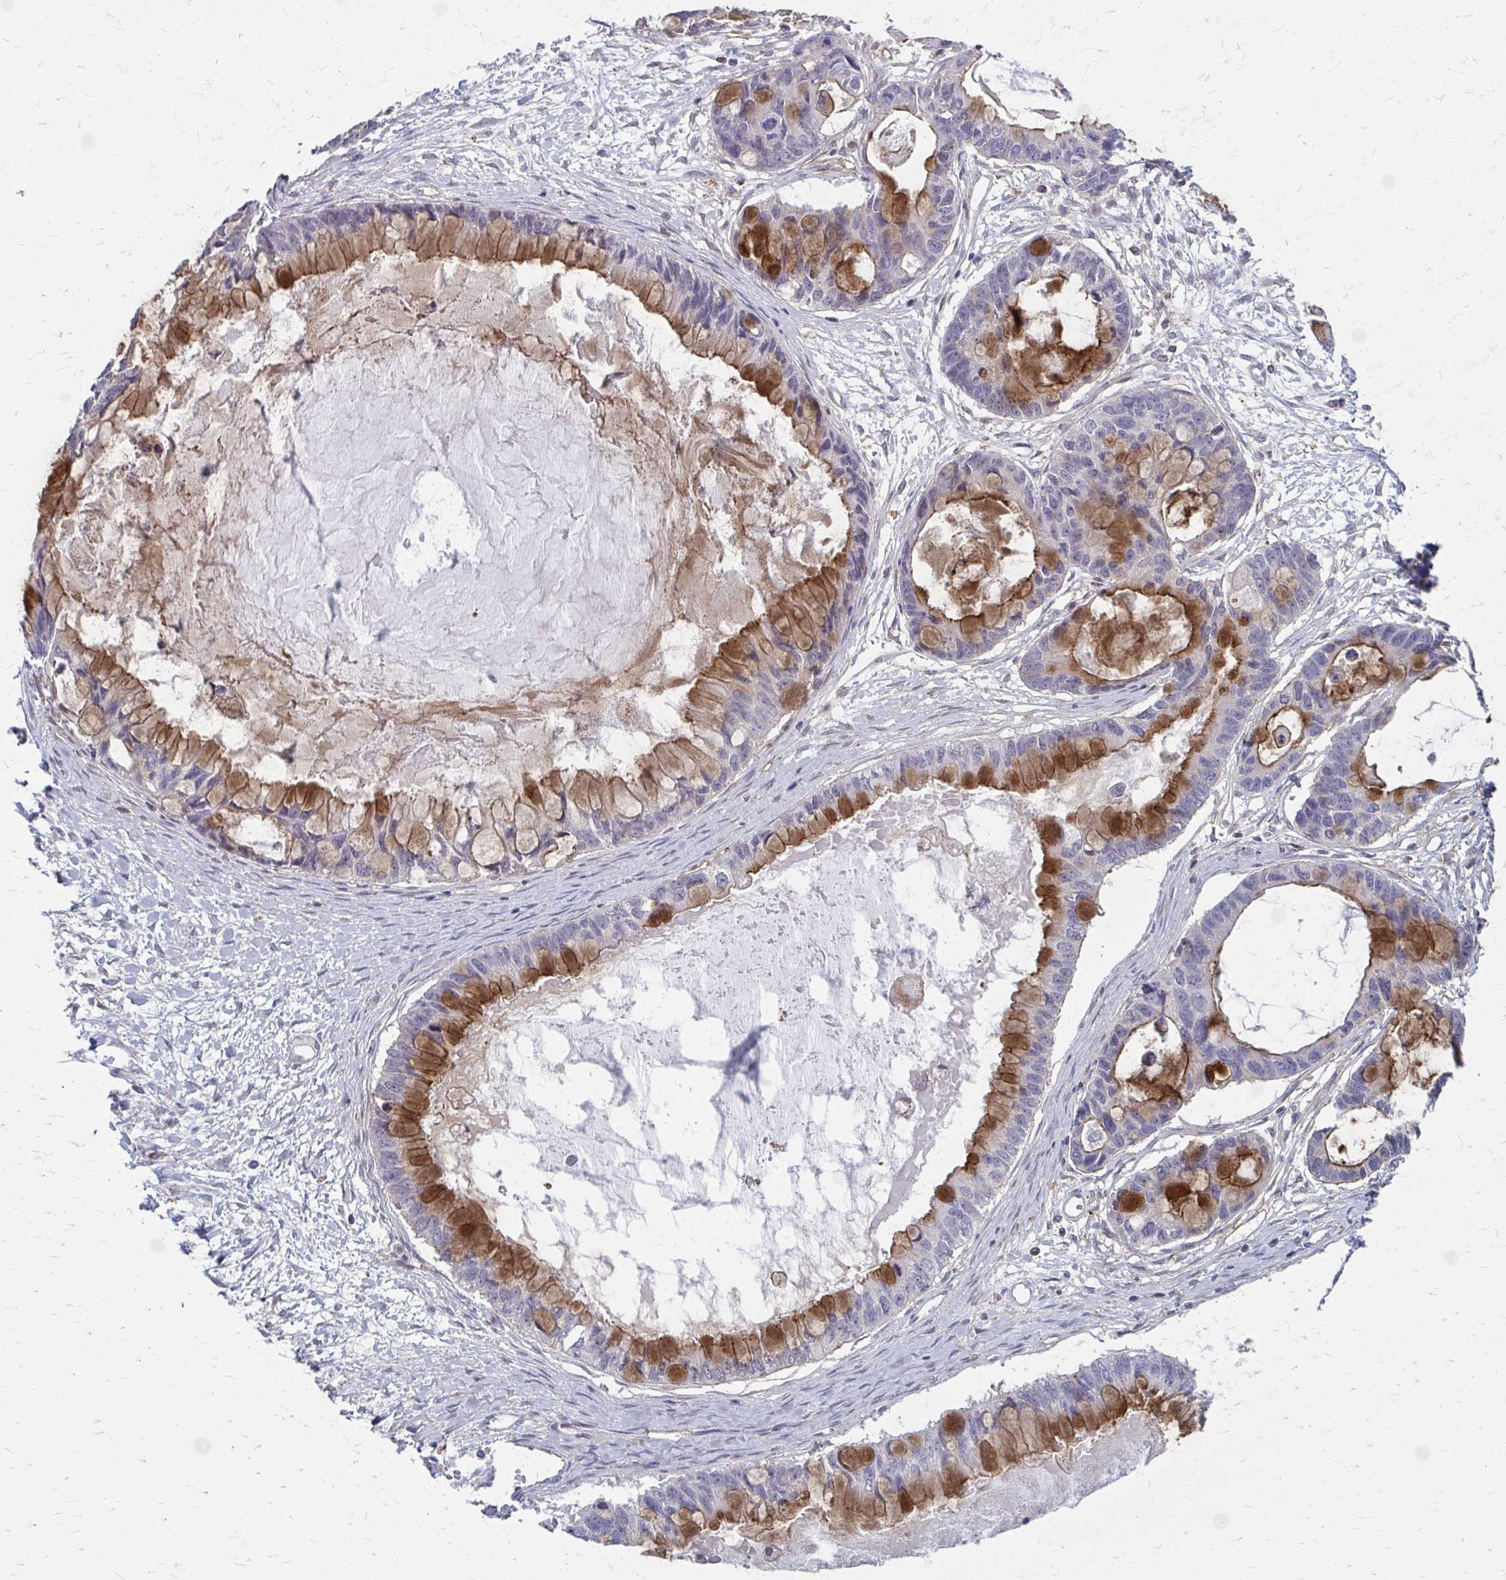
{"staining": {"intensity": "strong", "quantity": "25%-75%", "location": "cytoplasmic/membranous"}, "tissue": "ovarian cancer", "cell_type": "Tumor cells", "image_type": "cancer", "snomed": [{"axis": "morphology", "description": "Cystadenocarcinoma, mucinous, NOS"}, {"axis": "topography", "description": "Ovary"}], "caption": "Immunohistochemistry image of mucinous cystadenocarcinoma (ovarian) stained for a protein (brown), which demonstrates high levels of strong cytoplasmic/membranous expression in approximately 25%-75% of tumor cells.", "gene": "MMP14", "patient": {"sex": "female", "age": 63}}